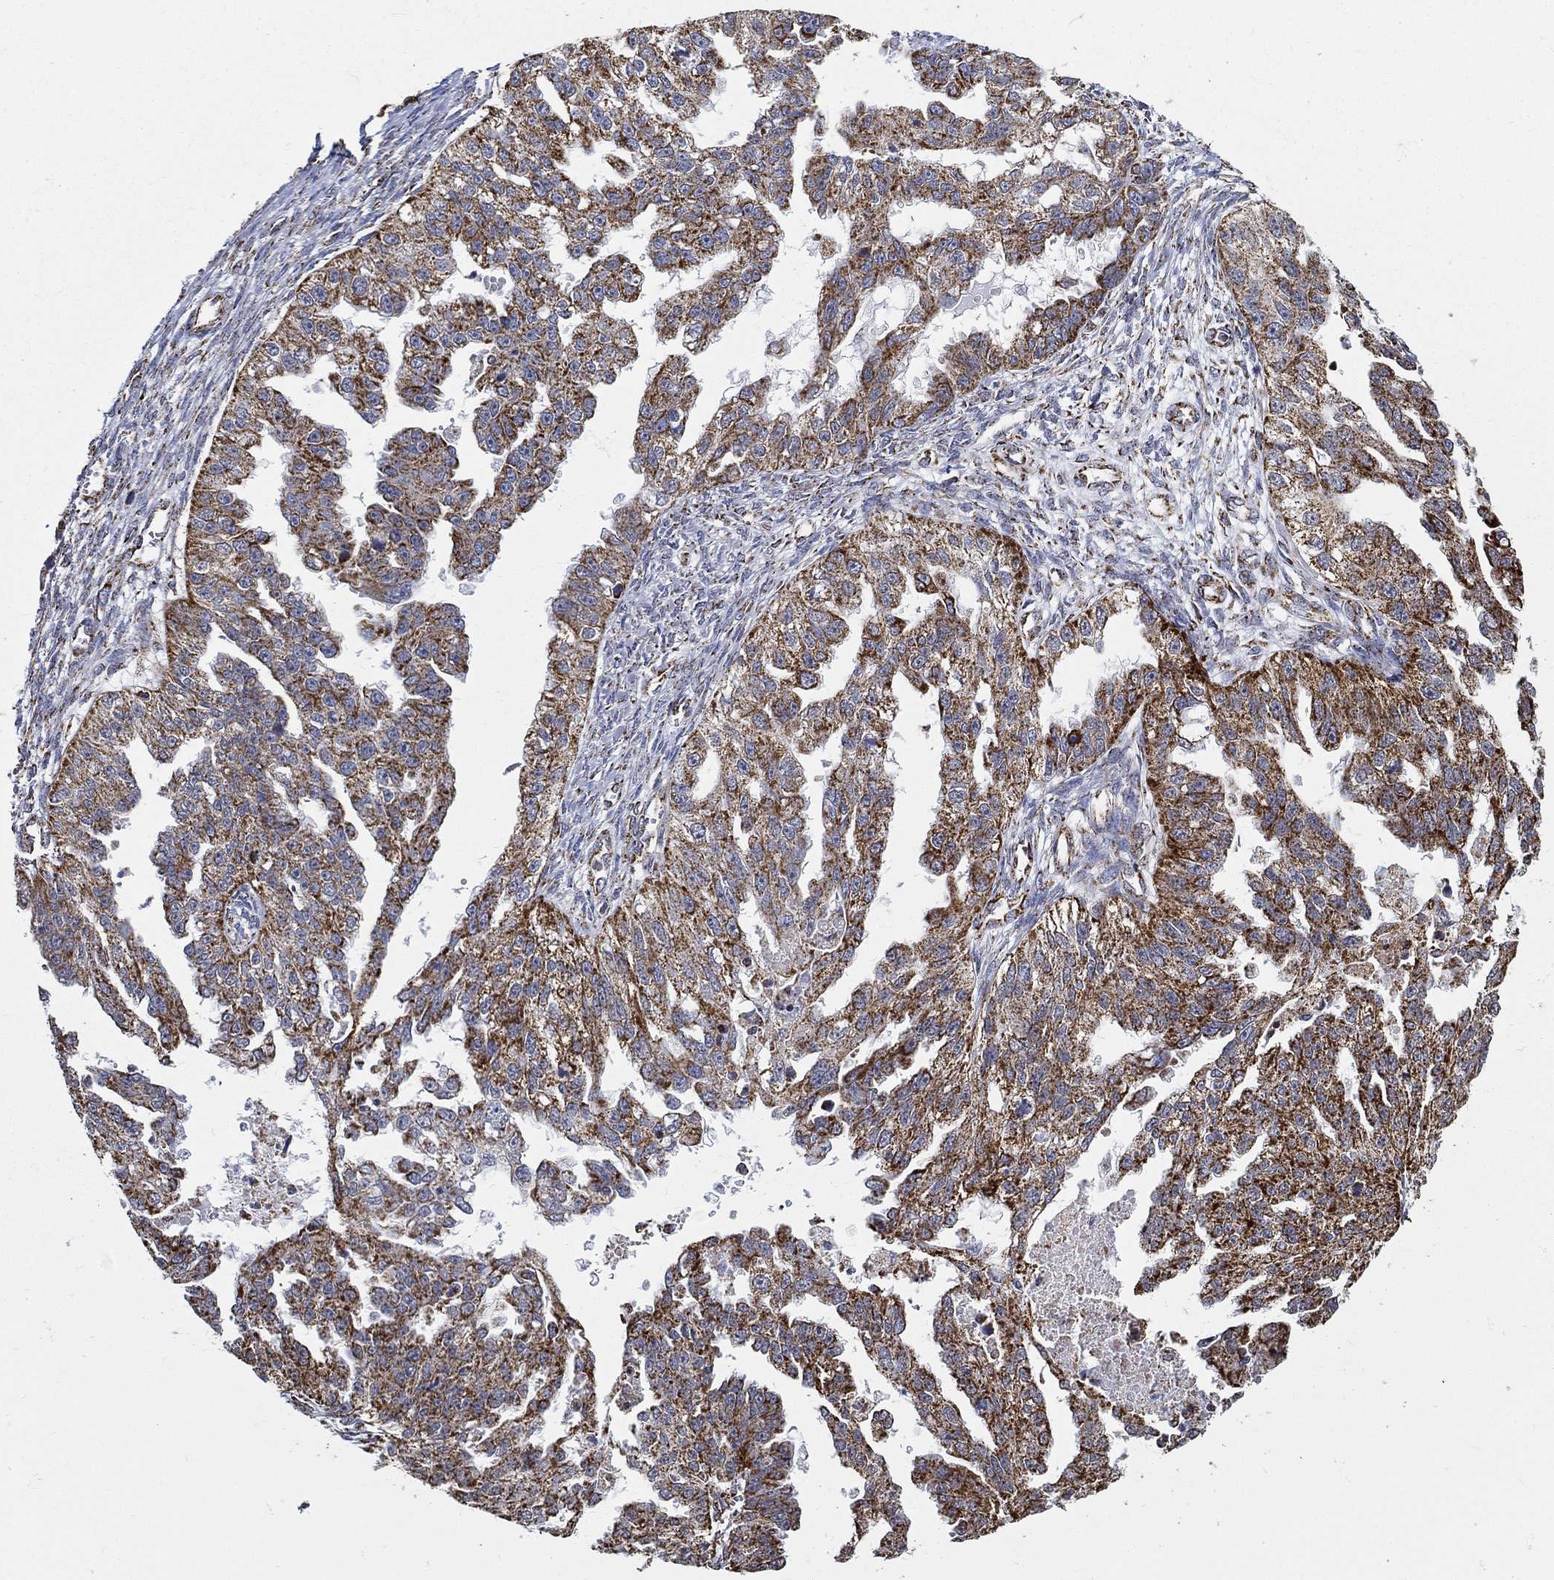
{"staining": {"intensity": "moderate", "quantity": ">75%", "location": "cytoplasmic/membranous"}, "tissue": "ovarian cancer", "cell_type": "Tumor cells", "image_type": "cancer", "snomed": [{"axis": "morphology", "description": "Cystadenocarcinoma, serous, NOS"}, {"axis": "topography", "description": "Ovary"}], "caption": "A micrograph of human serous cystadenocarcinoma (ovarian) stained for a protein displays moderate cytoplasmic/membranous brown staining in tumor cells. Nuclei are stained in blue.", "gene": "NDUFAB1", "patient": {"sex": "female", "age": 58}}